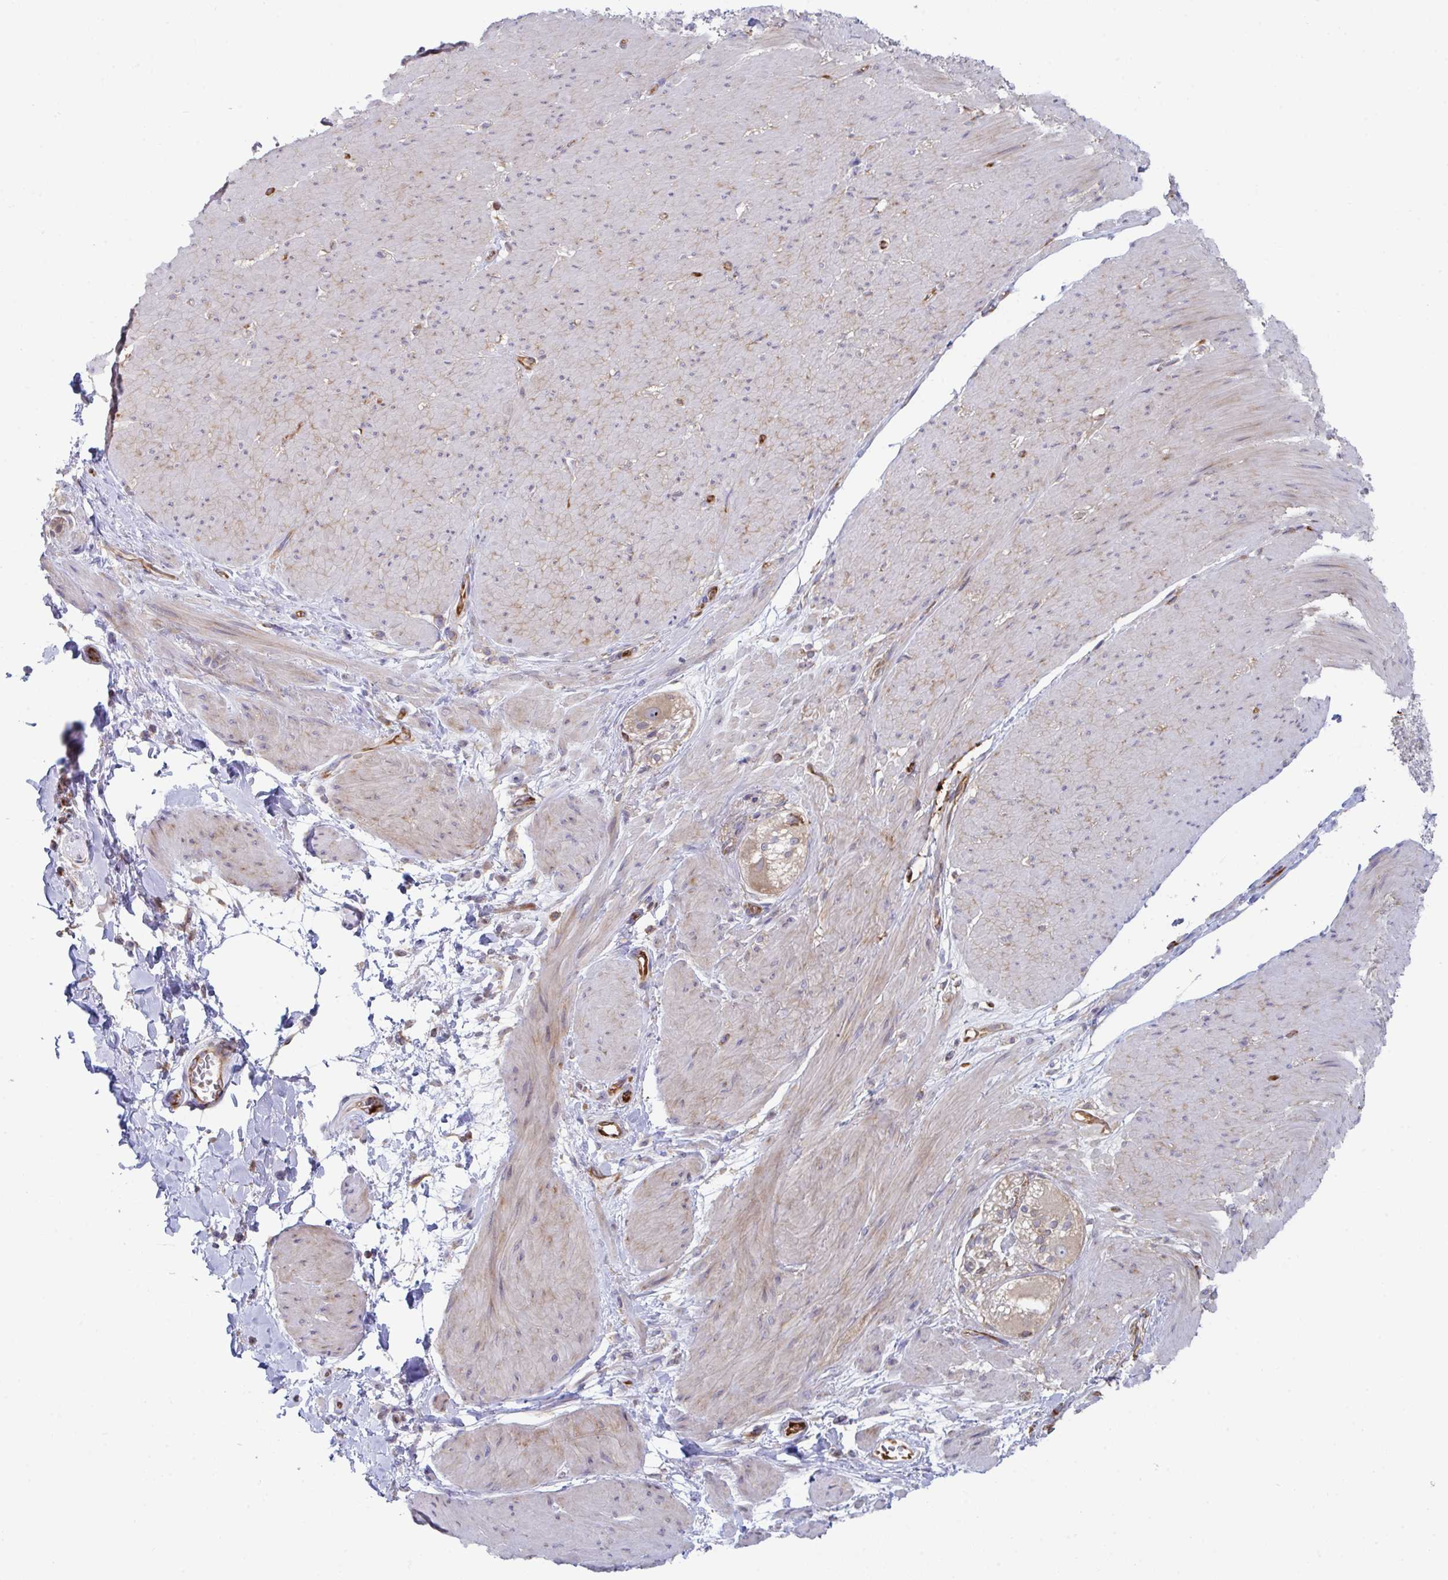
{"staining": {"intensity": "moderate", "quantity": "25%-75%", "location": "cytoplasmic/membranous"}, "tissue": "smooth muscle", "cell_type": "Smooth muscle cells", "image_type": "normal", "snomed": [{"axis": "morphology", "description": "Normal tissue, NOS"}, {"axis": "topography", "description": "Smooth muscle"}, {"axis": "topography", "description": "Rectum"}], "caption": "The photomicrograph reveals staining of normal smooth muscle, revealing moderate cytoplasmic/membranous protein positivity (brown color) within smooth muscle cells. The staining was performed using DAB (3,3'-diaminobenzidine), with brown indicating positive protein expression. Nuclei are stained blue with hematoxylin.", "gene": "WNK1", "patient": {"sex": "male", "age": 53}}